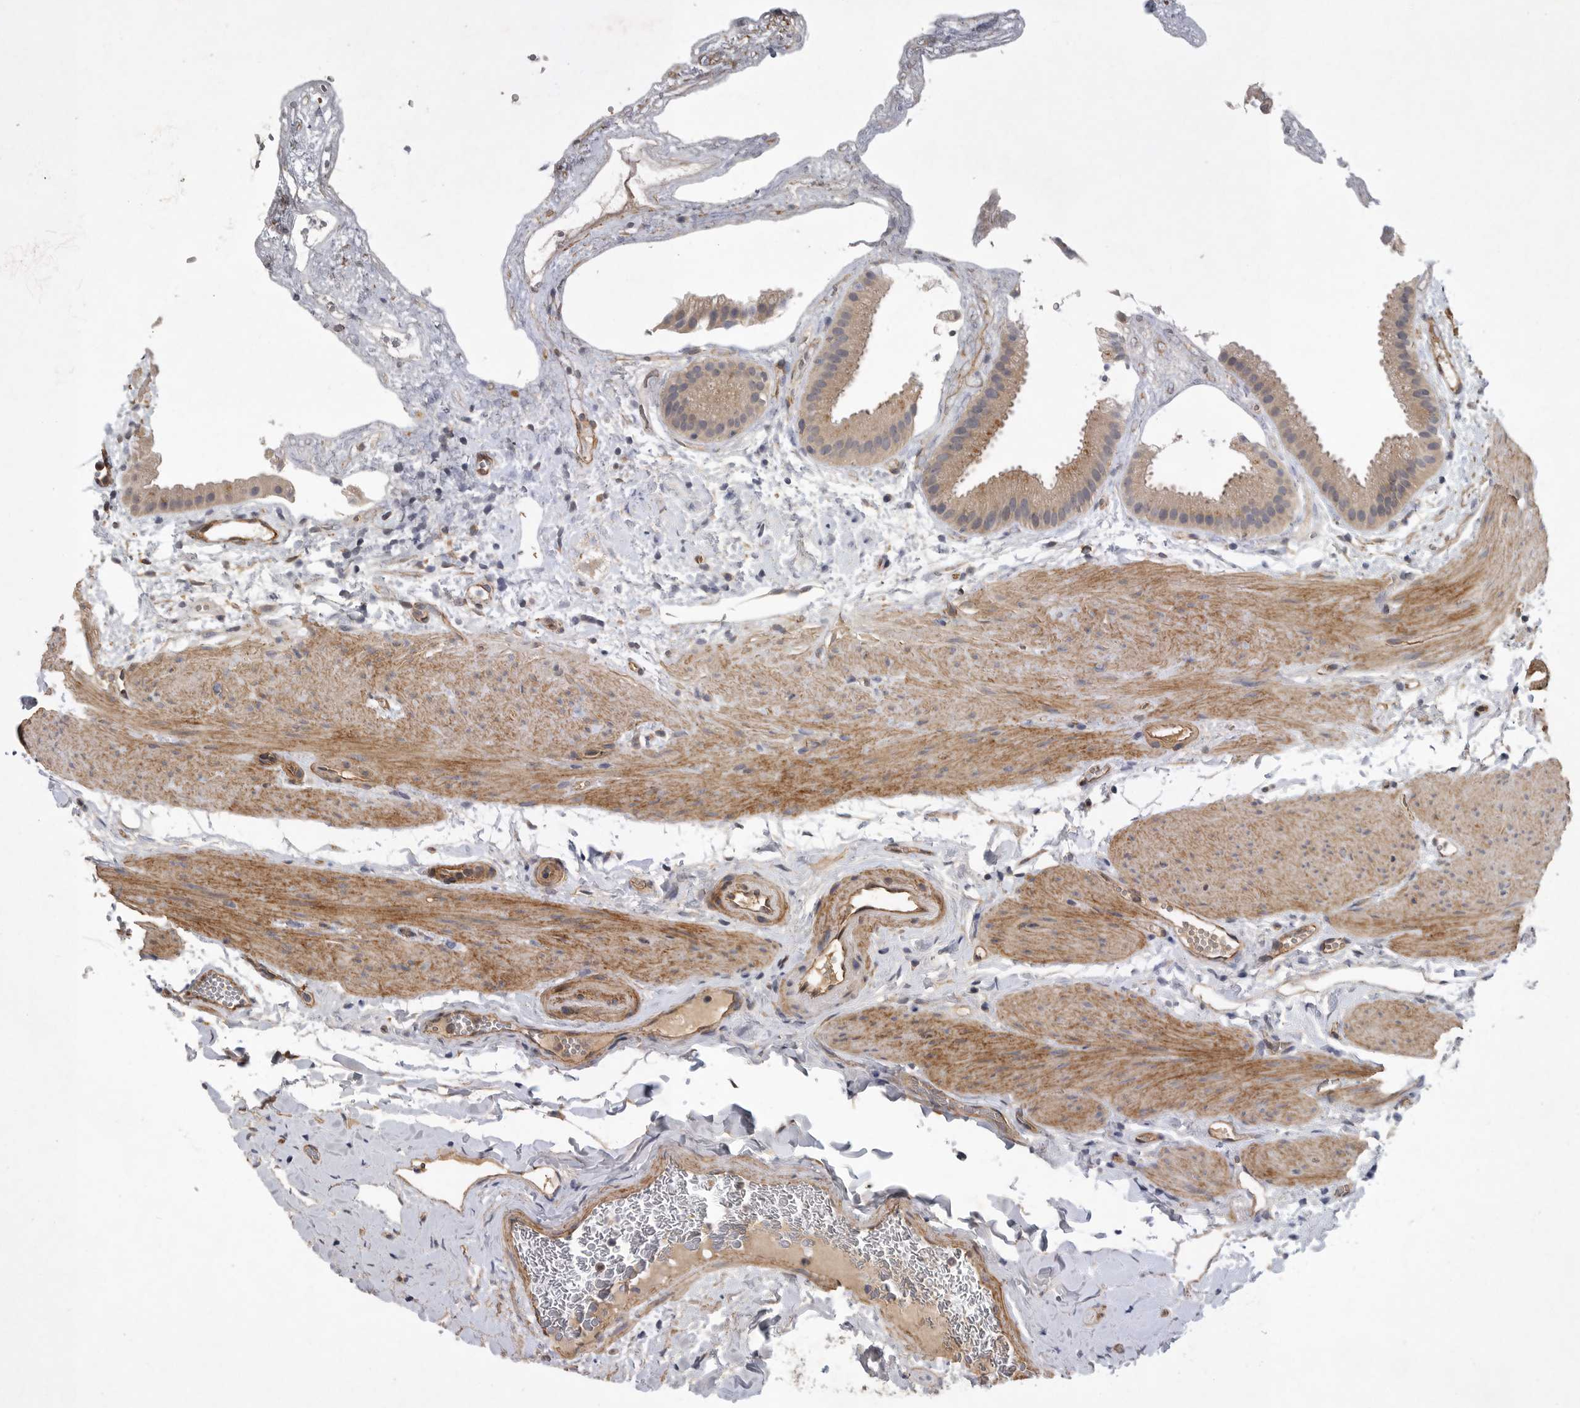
{"staining": {"intensity": "moderate", "quantity": ">75%", "location": "cytoplasmic/membranous"}, "tissue": "gallbladder", "cell_type": "Glandular cells", "image_type": "normal", "snomed": [{"axis": "morphology", "description": "Normal tissue, NOS"}, {"axis": "topography", "description": "Gallbladder"}], "caption": "Gallbladder stained with immunohistochemistry demonstrates moderate cytoplasmic/membranous expression in about >75% of glandular cells.", "gene": "ANKFY1", "patient": {"sex": "female", "age": 64}}